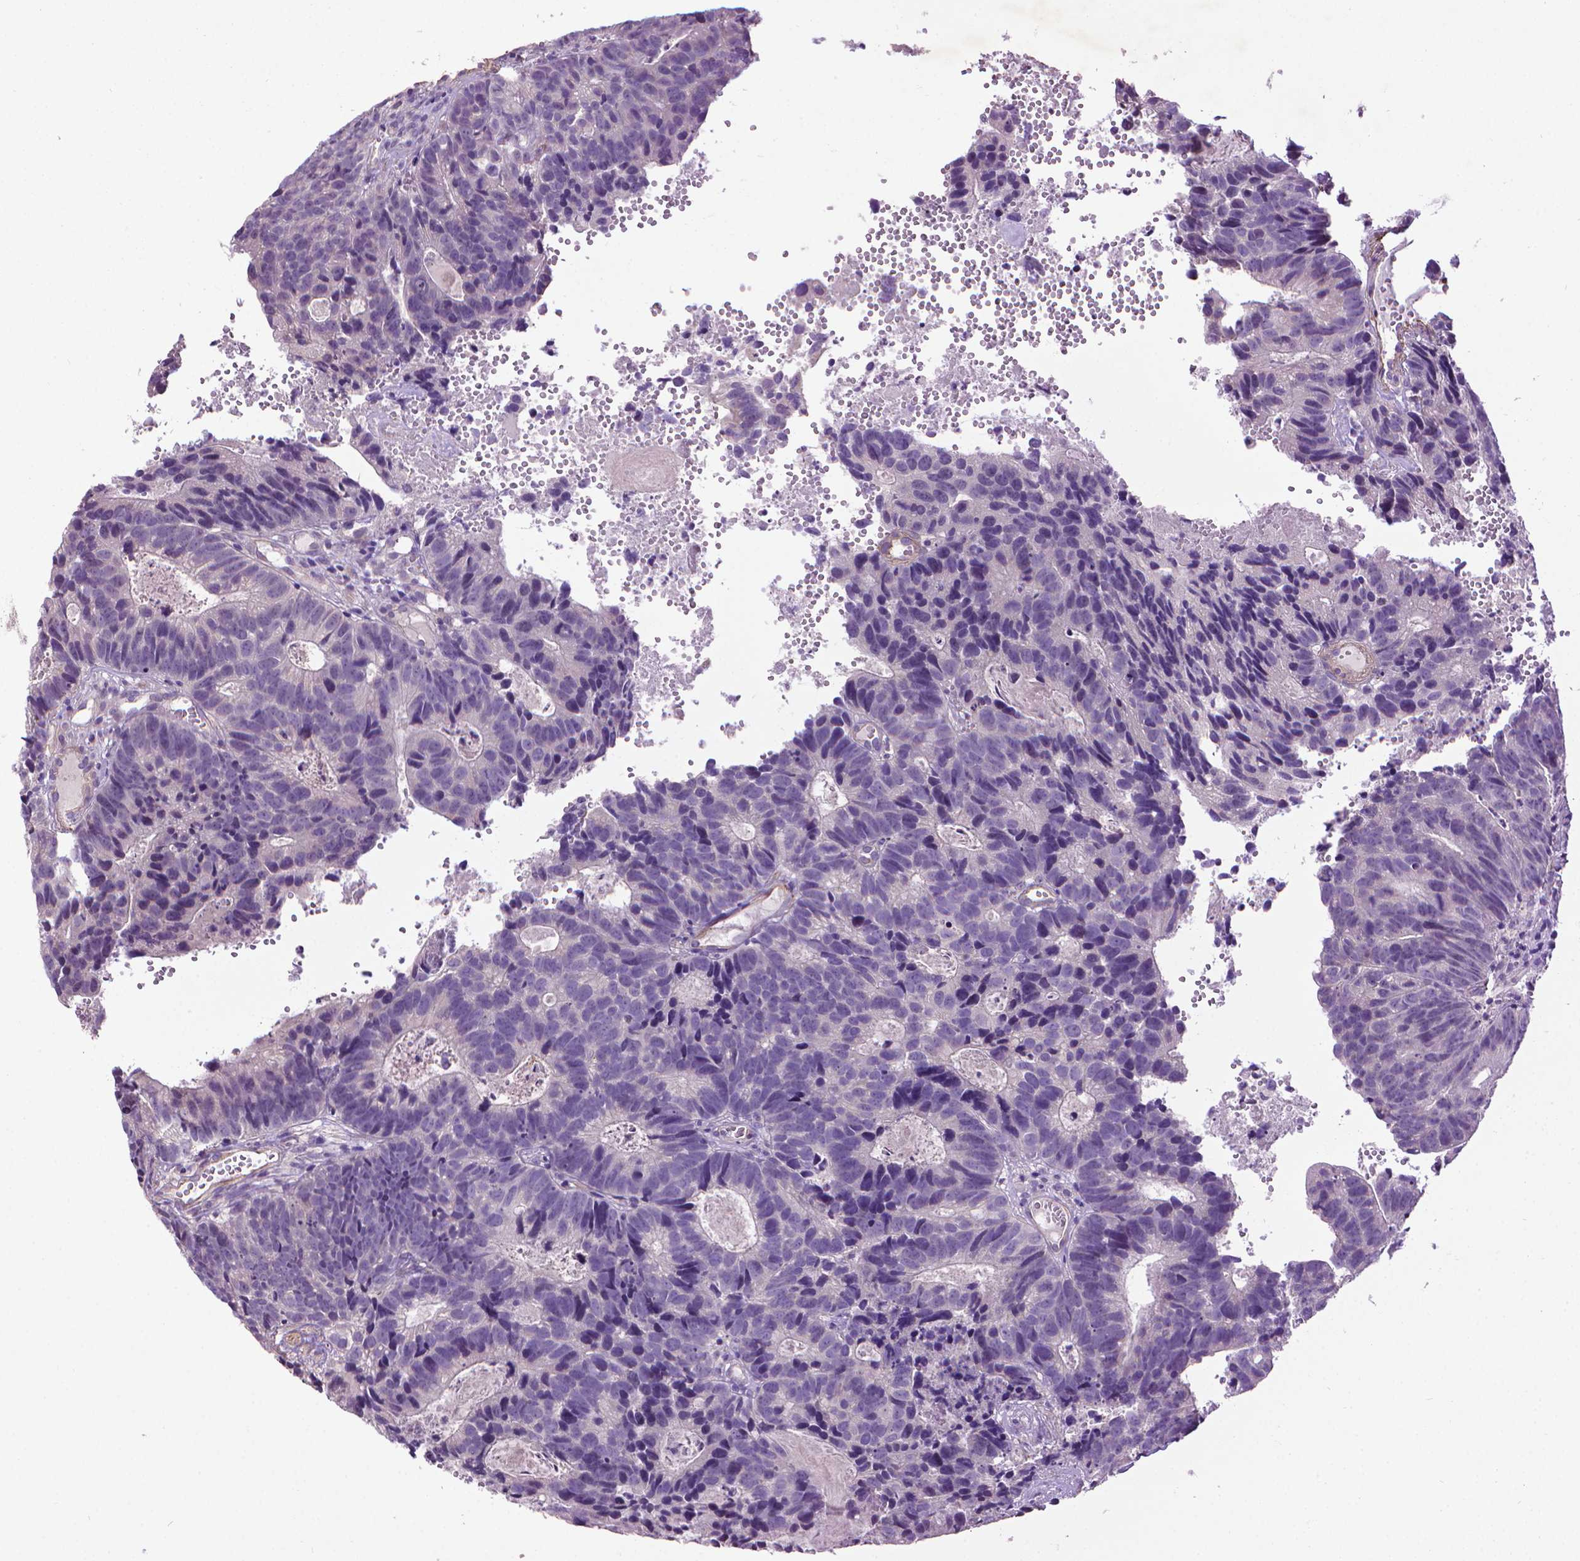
{"staining": {"intensity": "negative", "quantity": "none", "location": "none"}, "tissue": "head and neck cancer", "cell_type": "Tumor cells", "image_type": "cancer", "snomed": [{"axis": "morphology", "description": "Adenocarcinoma, NOS"}, {"axis": "topography", "description": "Head-Neck"}], "caption": "Immunohistochemical staining of head and neck adenocarcinoma shows no significant expression in tumor cells.", "gene": "AQP10", "patient": {"sex": "male", "age": 62}}